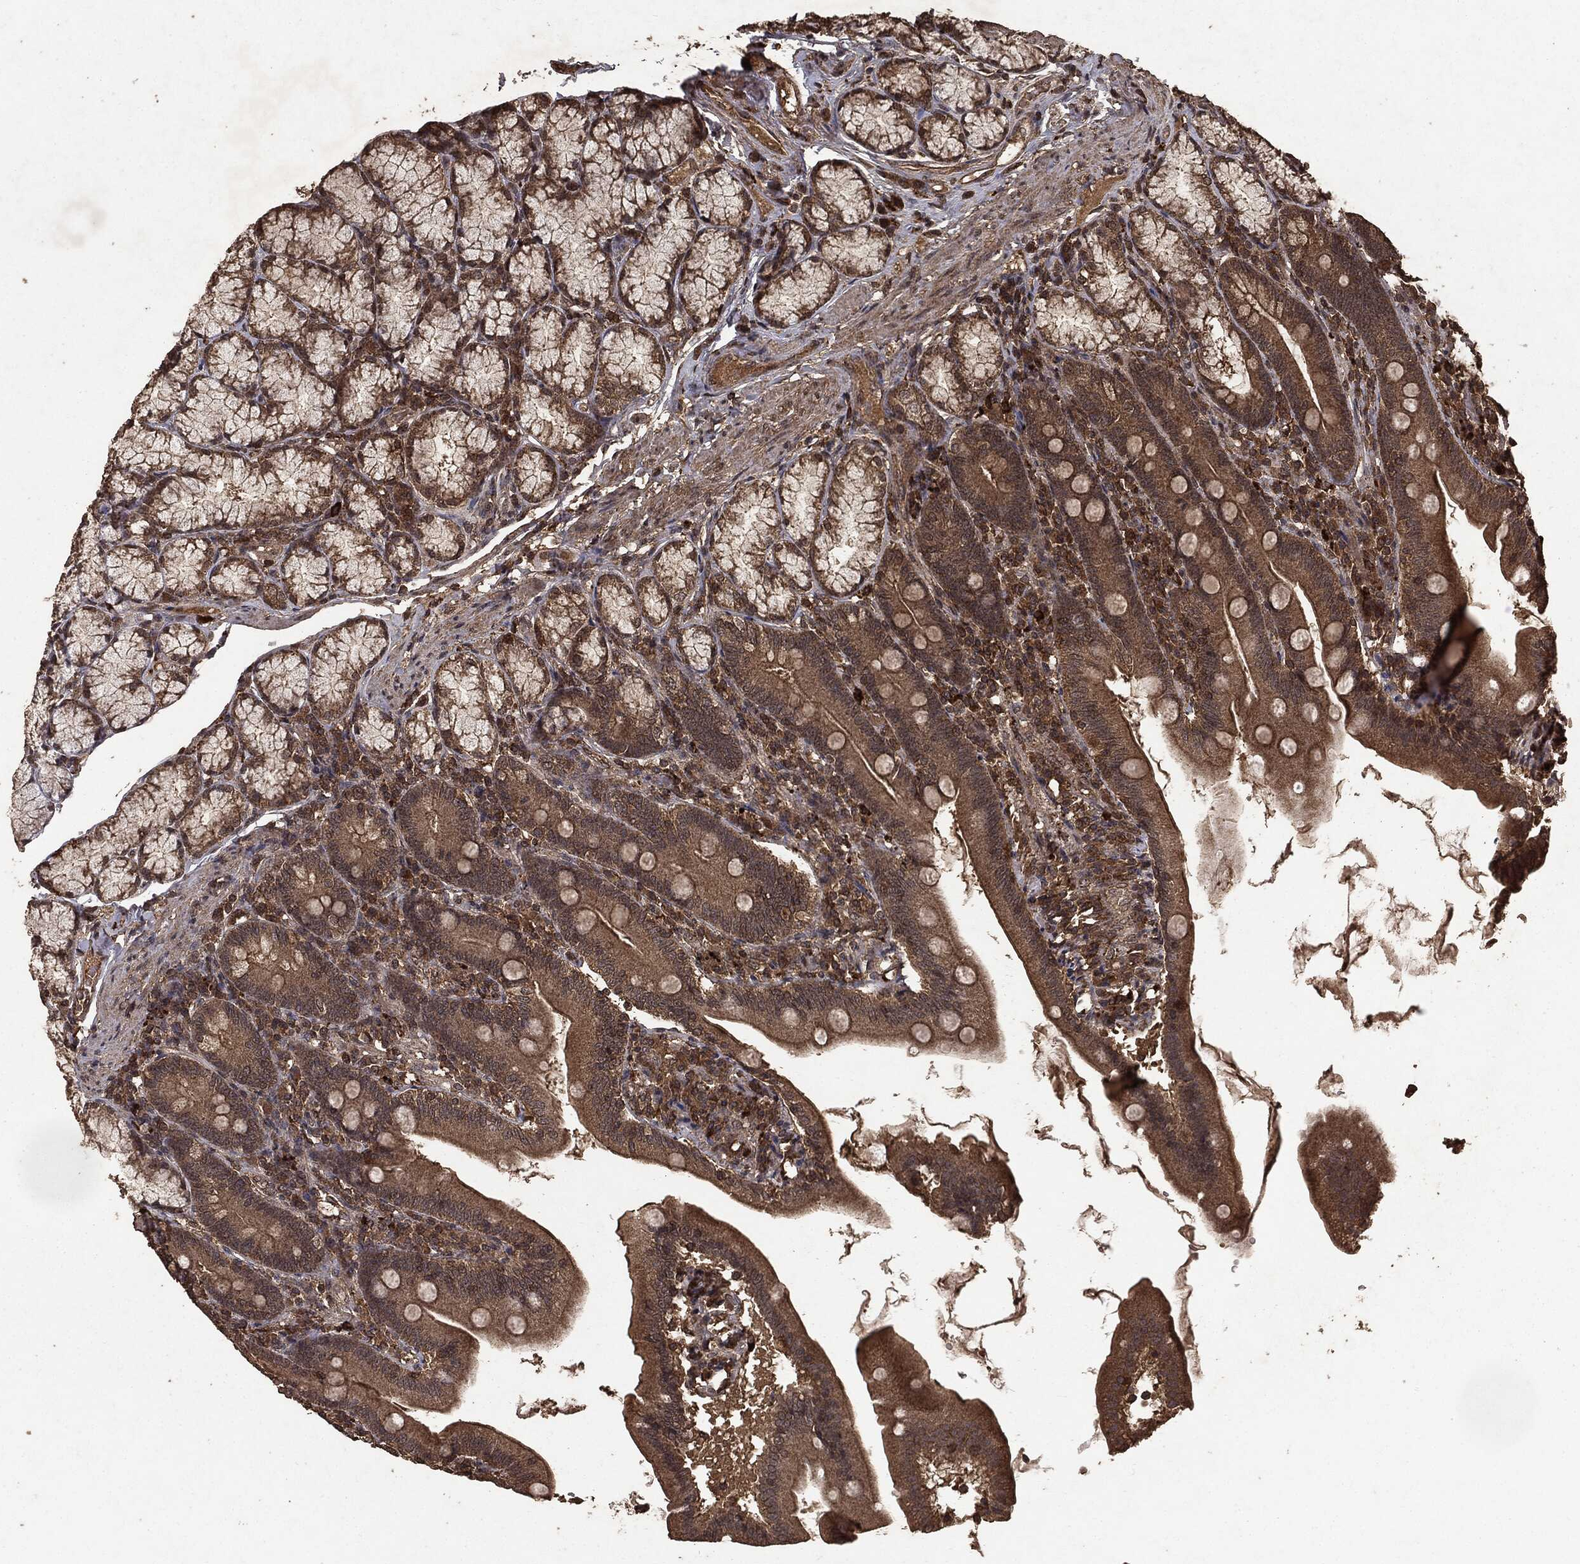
{"staining": {"intensity": "moderate", "quantity": ">75%", "location": "cytoplasmic/membranous"}, "tissue": "duodenum", "cell_type": "Glandular cells", "image_type": "normal", "snomed": [{"axis": "morphology", "description": "Normal tissue, NOS"}, {"axis": "topography", "description": "Duodenum"}], "caption": "A histopathology image of duodenum stained for a protein displays moderate cytoplasmic/membranous brown staining in glandular cells. (DAB (3,3'-diaminobenzidine) IHC, brown staining for protein, blue staining for nuclei).", "gene": "NME1", "patient": {"sex": "female", "age": 67}}